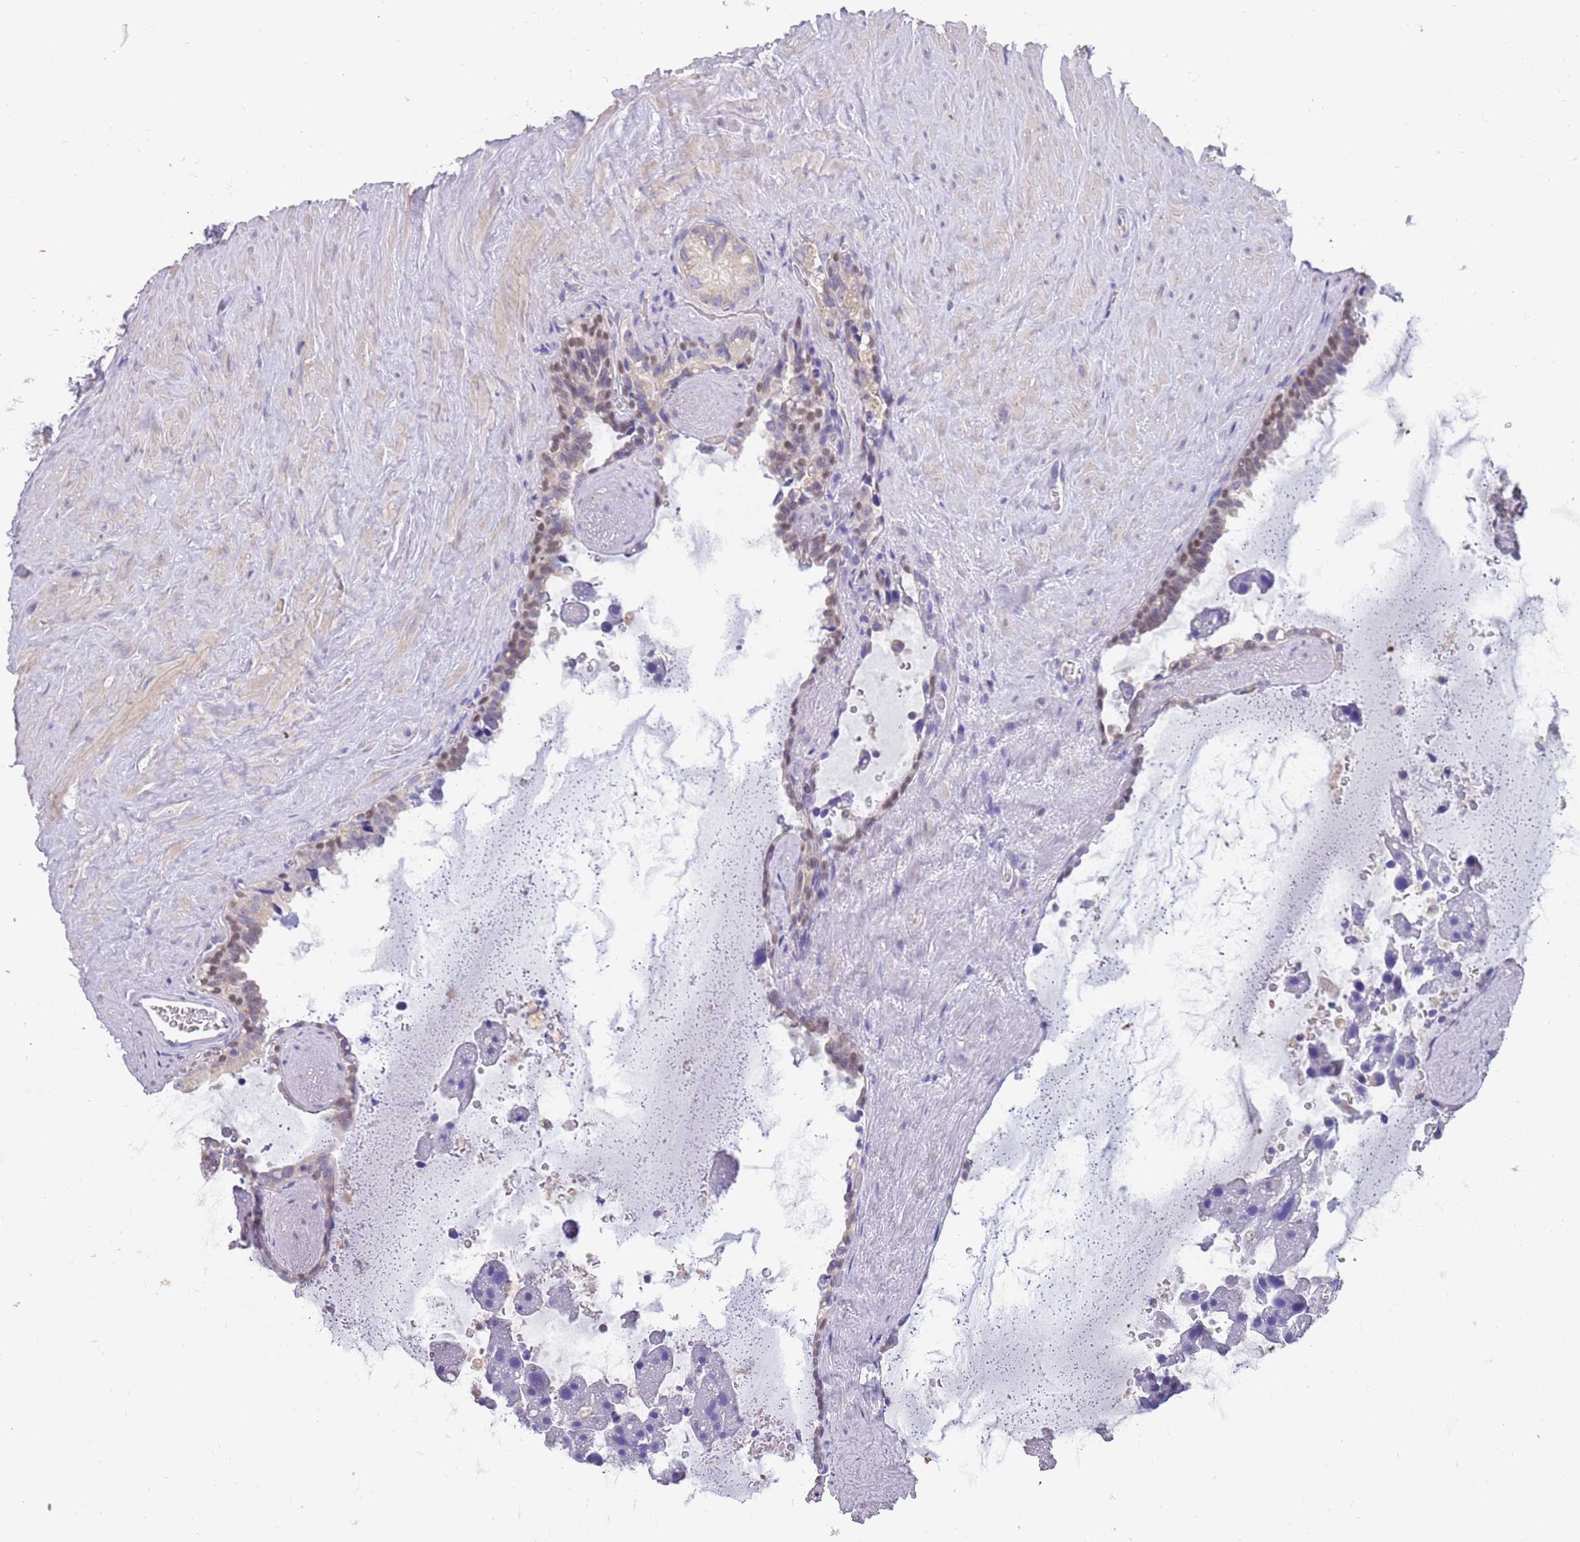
{"staining": {"intensity": "weak", "quantity": "25%-75%", "location": "nuclear"}, "tissue": "seminal vesicle", "cell_type": "Glandular cells", "image_type": "normal", "snomed": [{"axis": "morphology", "description": "Normal tissue, NOS"}, {"axis": "topography", "description": "Seminal veicle"}], "caption": "IHC of benign human seminal vesicle shows low levels of weak nuclear positivity in about 25%-75% of glandular cells.", "gene": "ZNF746", "patient": {"sex": "male", "age": 68}}